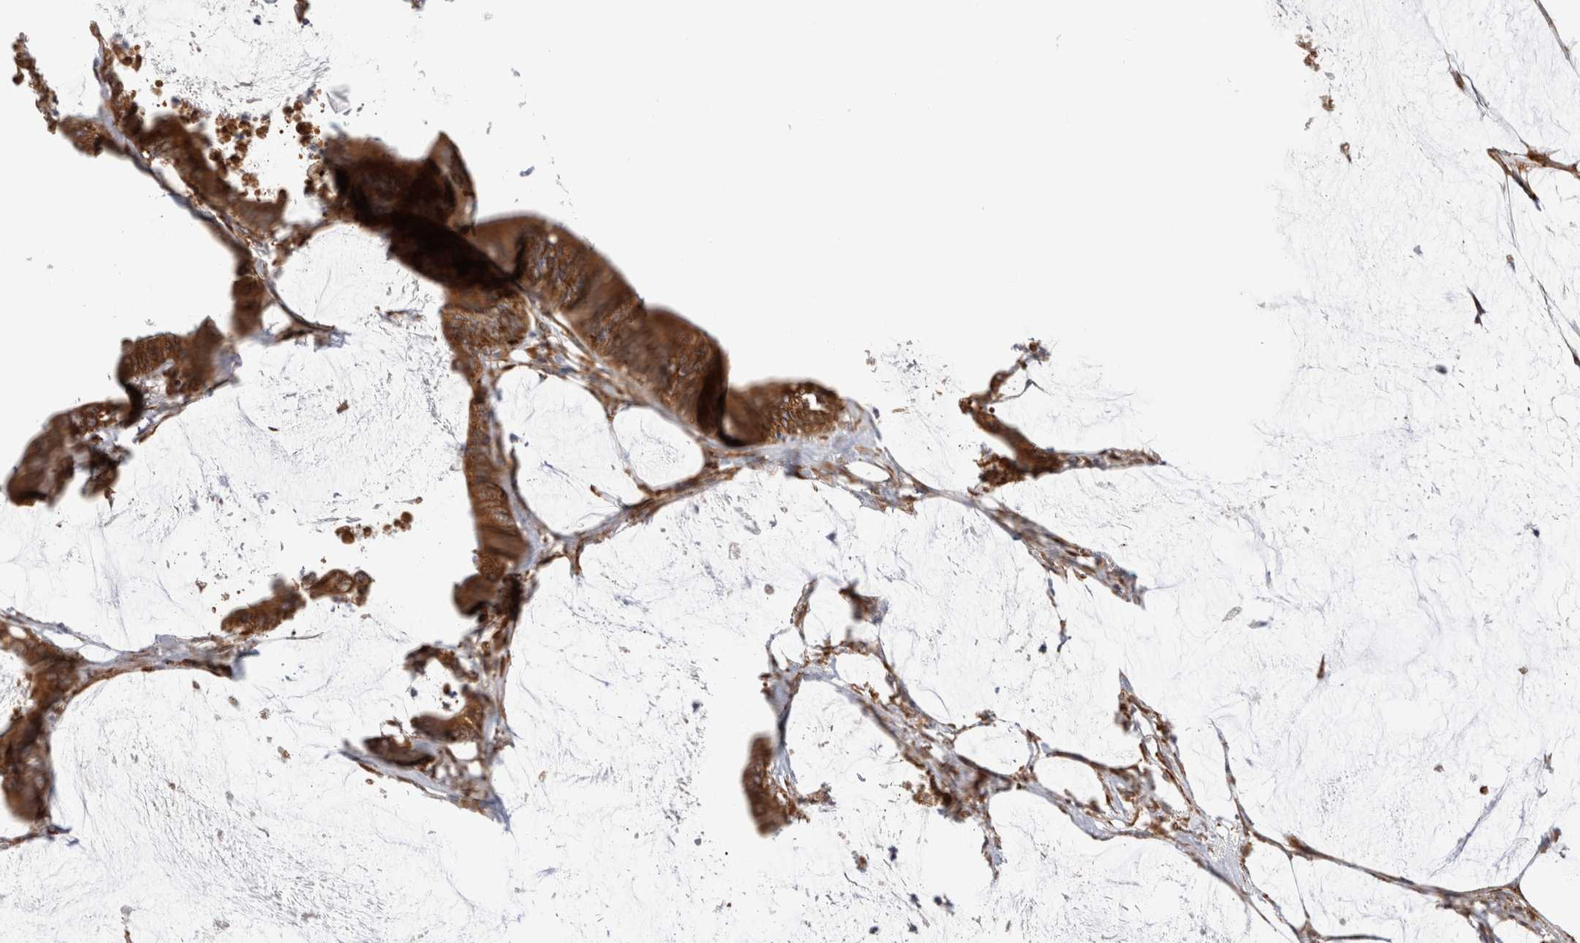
{"staining": {"intensity": "strong", "quantity": ">75%", "location": "cytoplasmic/membranous"}, "tissue": "colorectal cancer", "cell_type": "Tumor cells", "image_type": "cancer", "snomed": [{"axis": "morphology", "description": "Adenocarcinoma, NOS"}, {"axis": "topography", "description": "Rectum"}], "caption": "Protein expression analysis of colorectal cancer shows strong cytoplasmic/membranous positivity in about >75% of tumor cells.", "gene": "RPN2", "patient": {"sex": "female", "age": 66}}